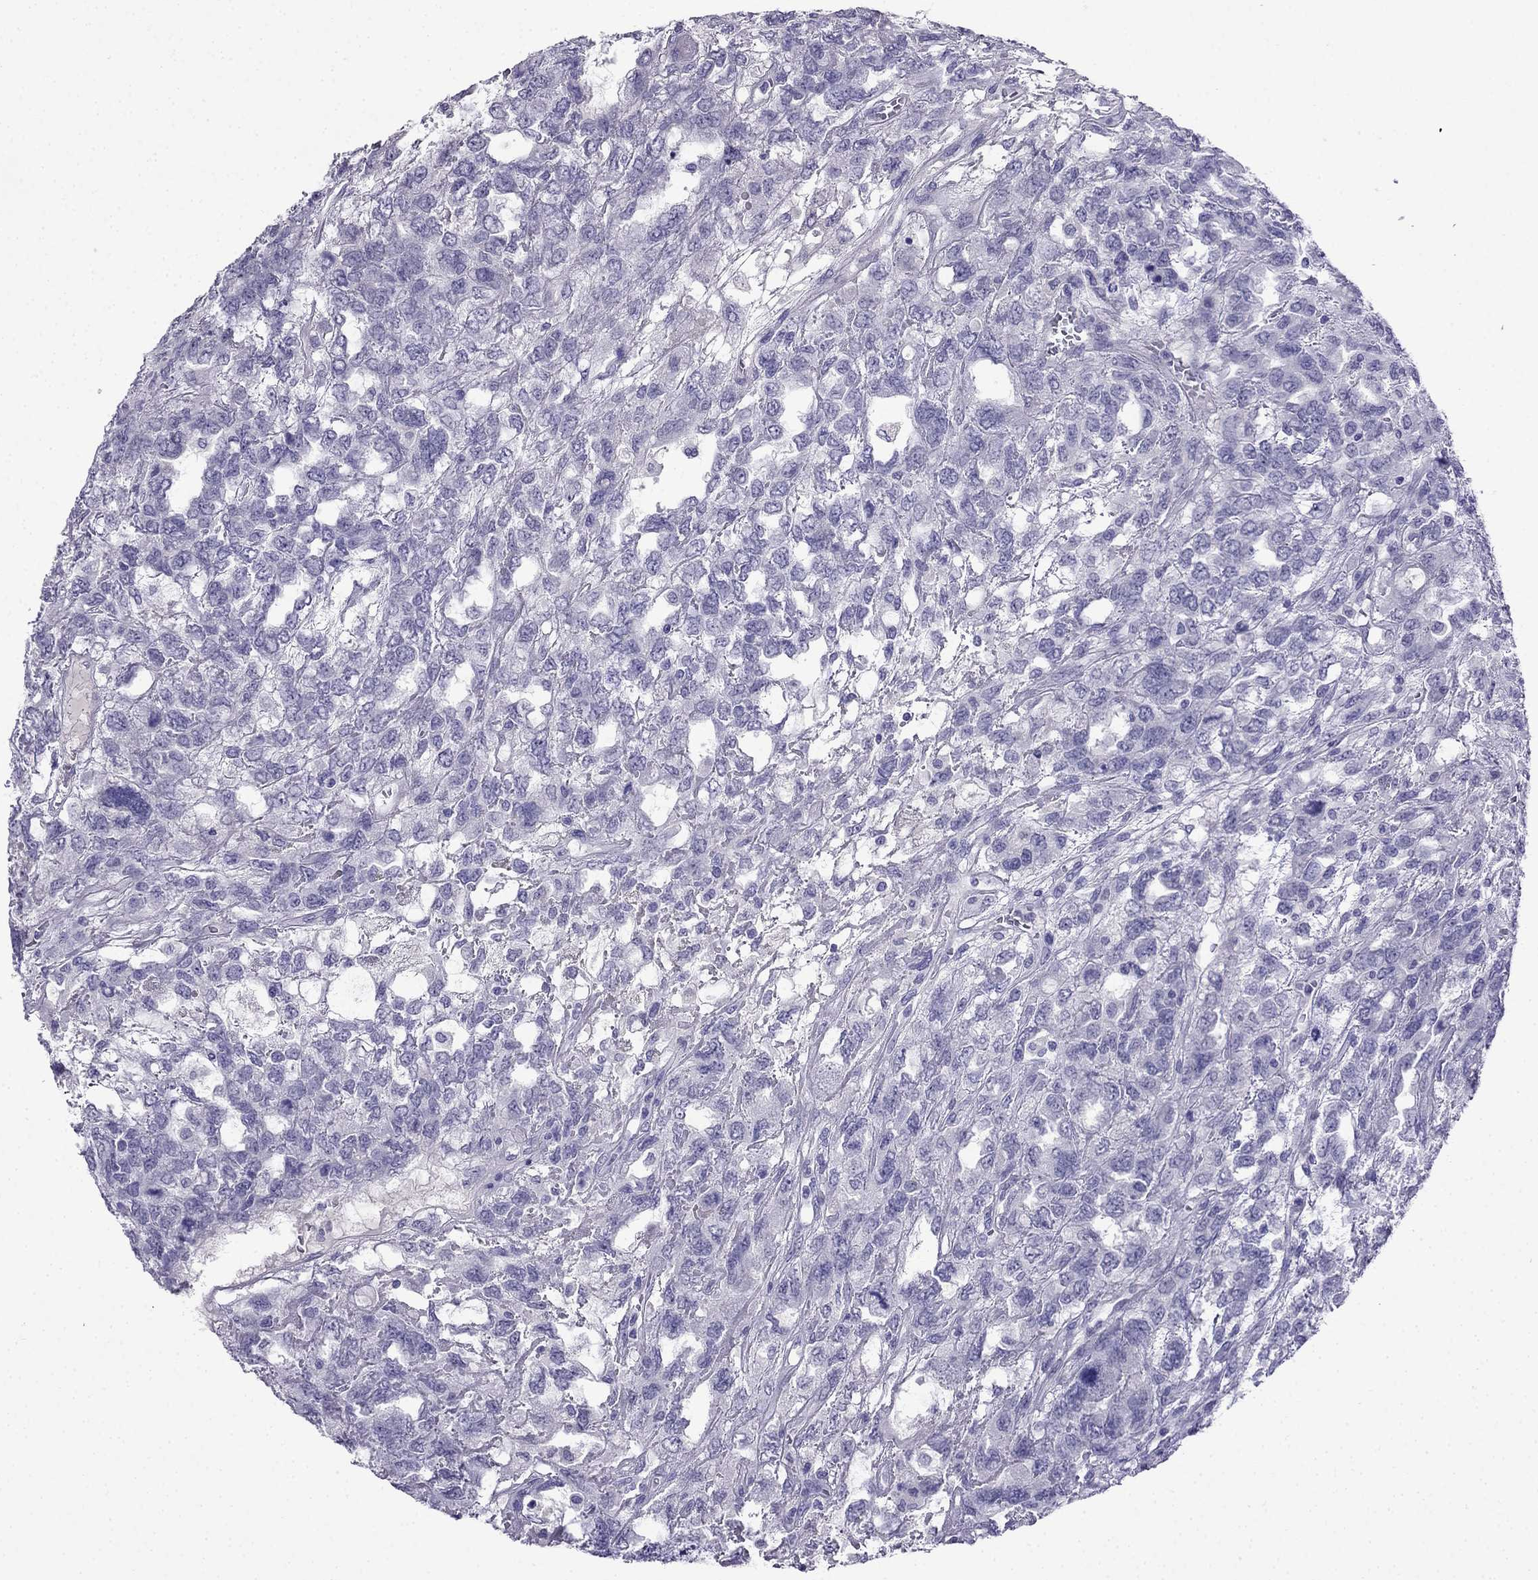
{"staining": {"intensity": "negative", "quantity": "none", "location": "none"}, "tissue": "testis cancer", "cell_type": "Tumor cells", "image_type": "cancer", "snomed": [{"axis": "morphology", "description": "Seminoma, NOS"}, {"axis": "topography", "description": "Testis"}], "caption": "There is no significant expression in tumor cells of testis cancer (seminoma).", "gene": "CDHR4", "patient": {"sex": "male", "age": 52}}